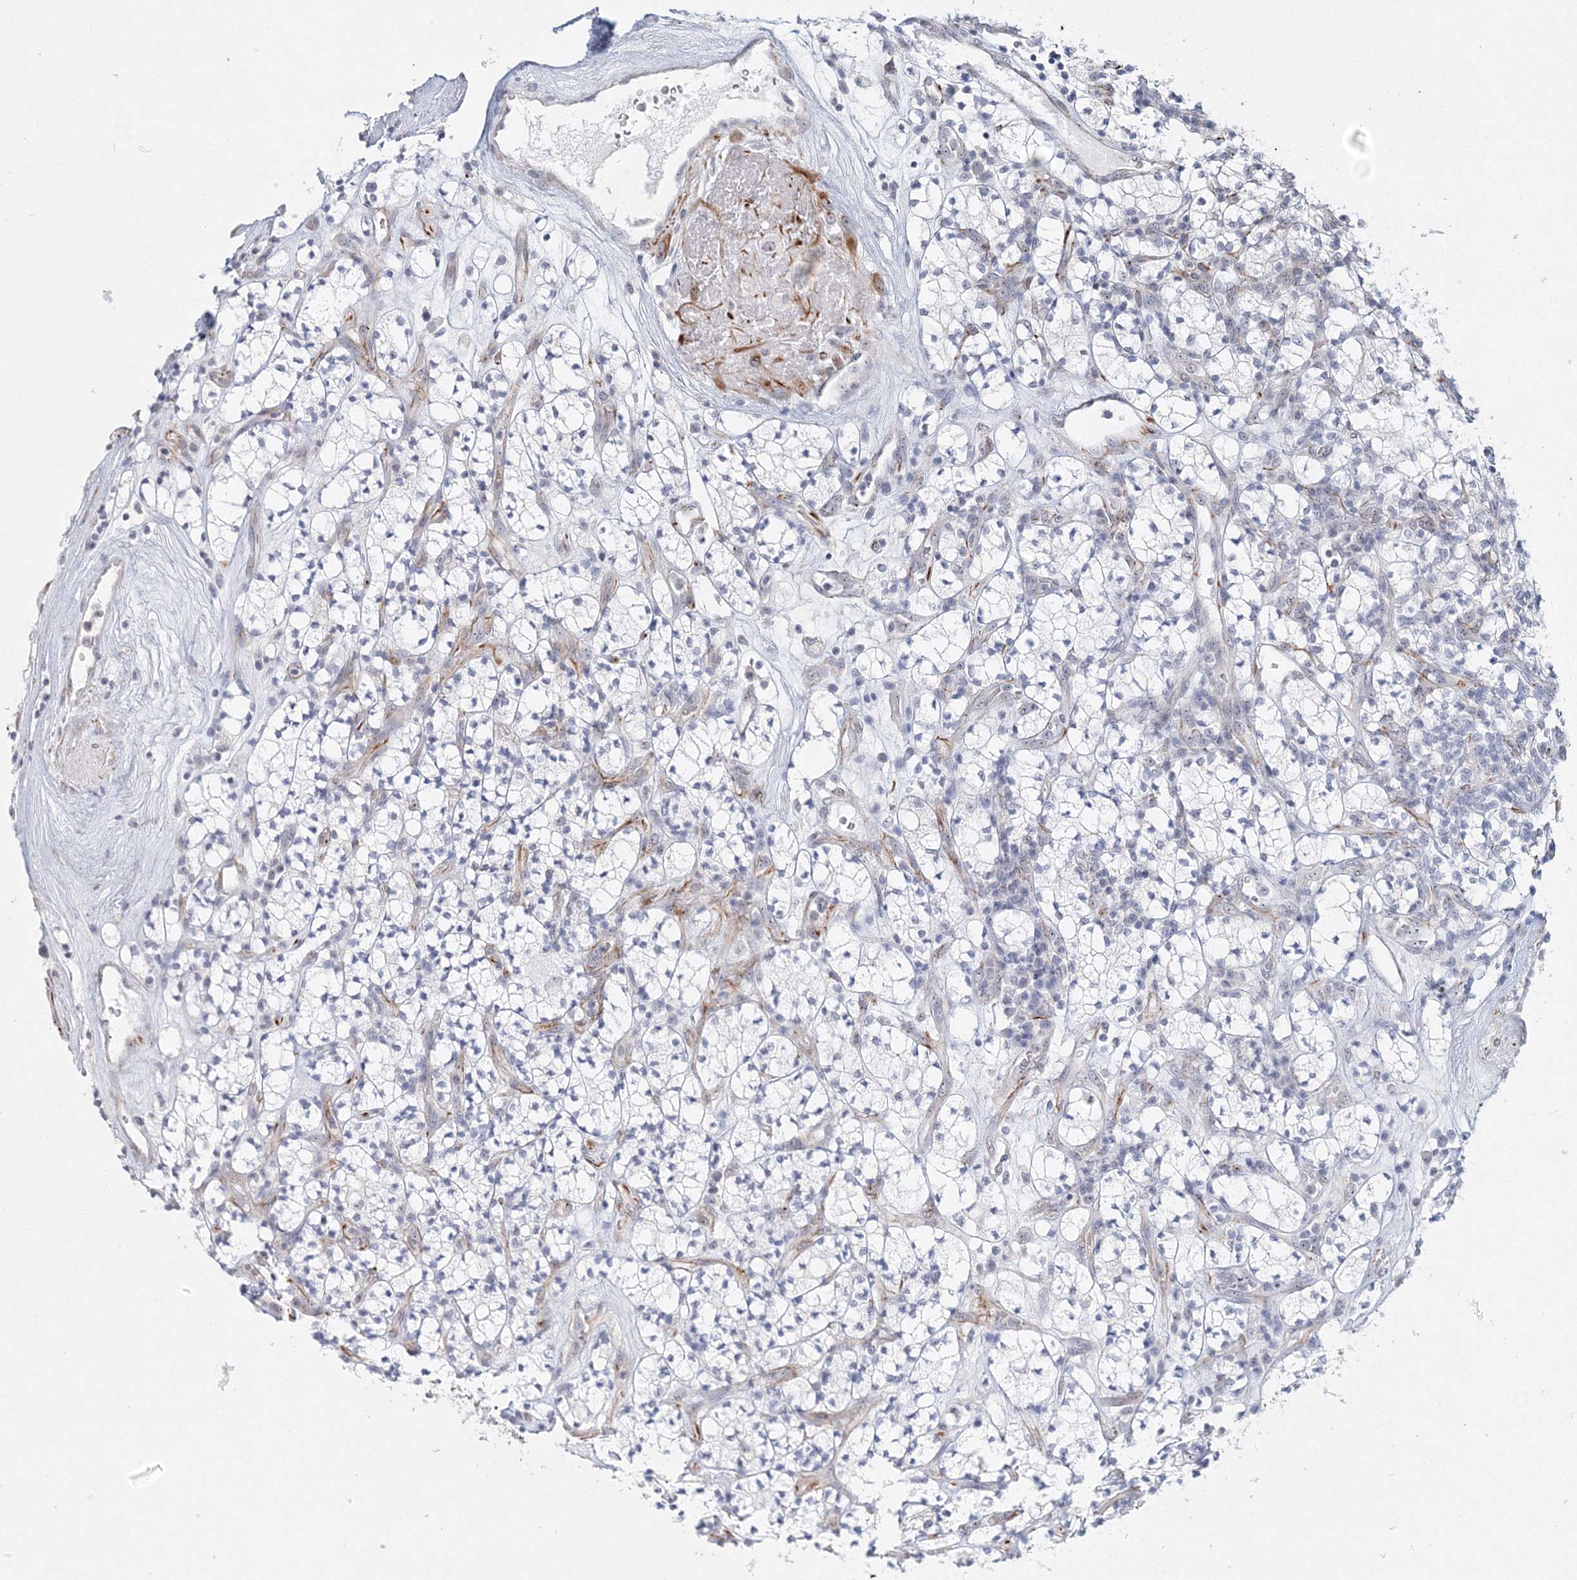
{"staining": {"intensity": "negative", "quantity": "none", "location": "none"}, "tissue": "renal cancer", "cell_type": "Tumor cells", "image_type": "cancer", "snomed": [{"axis": "morphology", "description": "Adenocarcinoma, NOS"}, {"axis": "topography", "description": "Kidney"}], "caption": "IHC image of renal adenocarcinoma stained for a protein (brown), which demonstrates no positivity in tumor cells.", "gene": "SIRT7", "patient": {"sex": "male", "age": 77}}